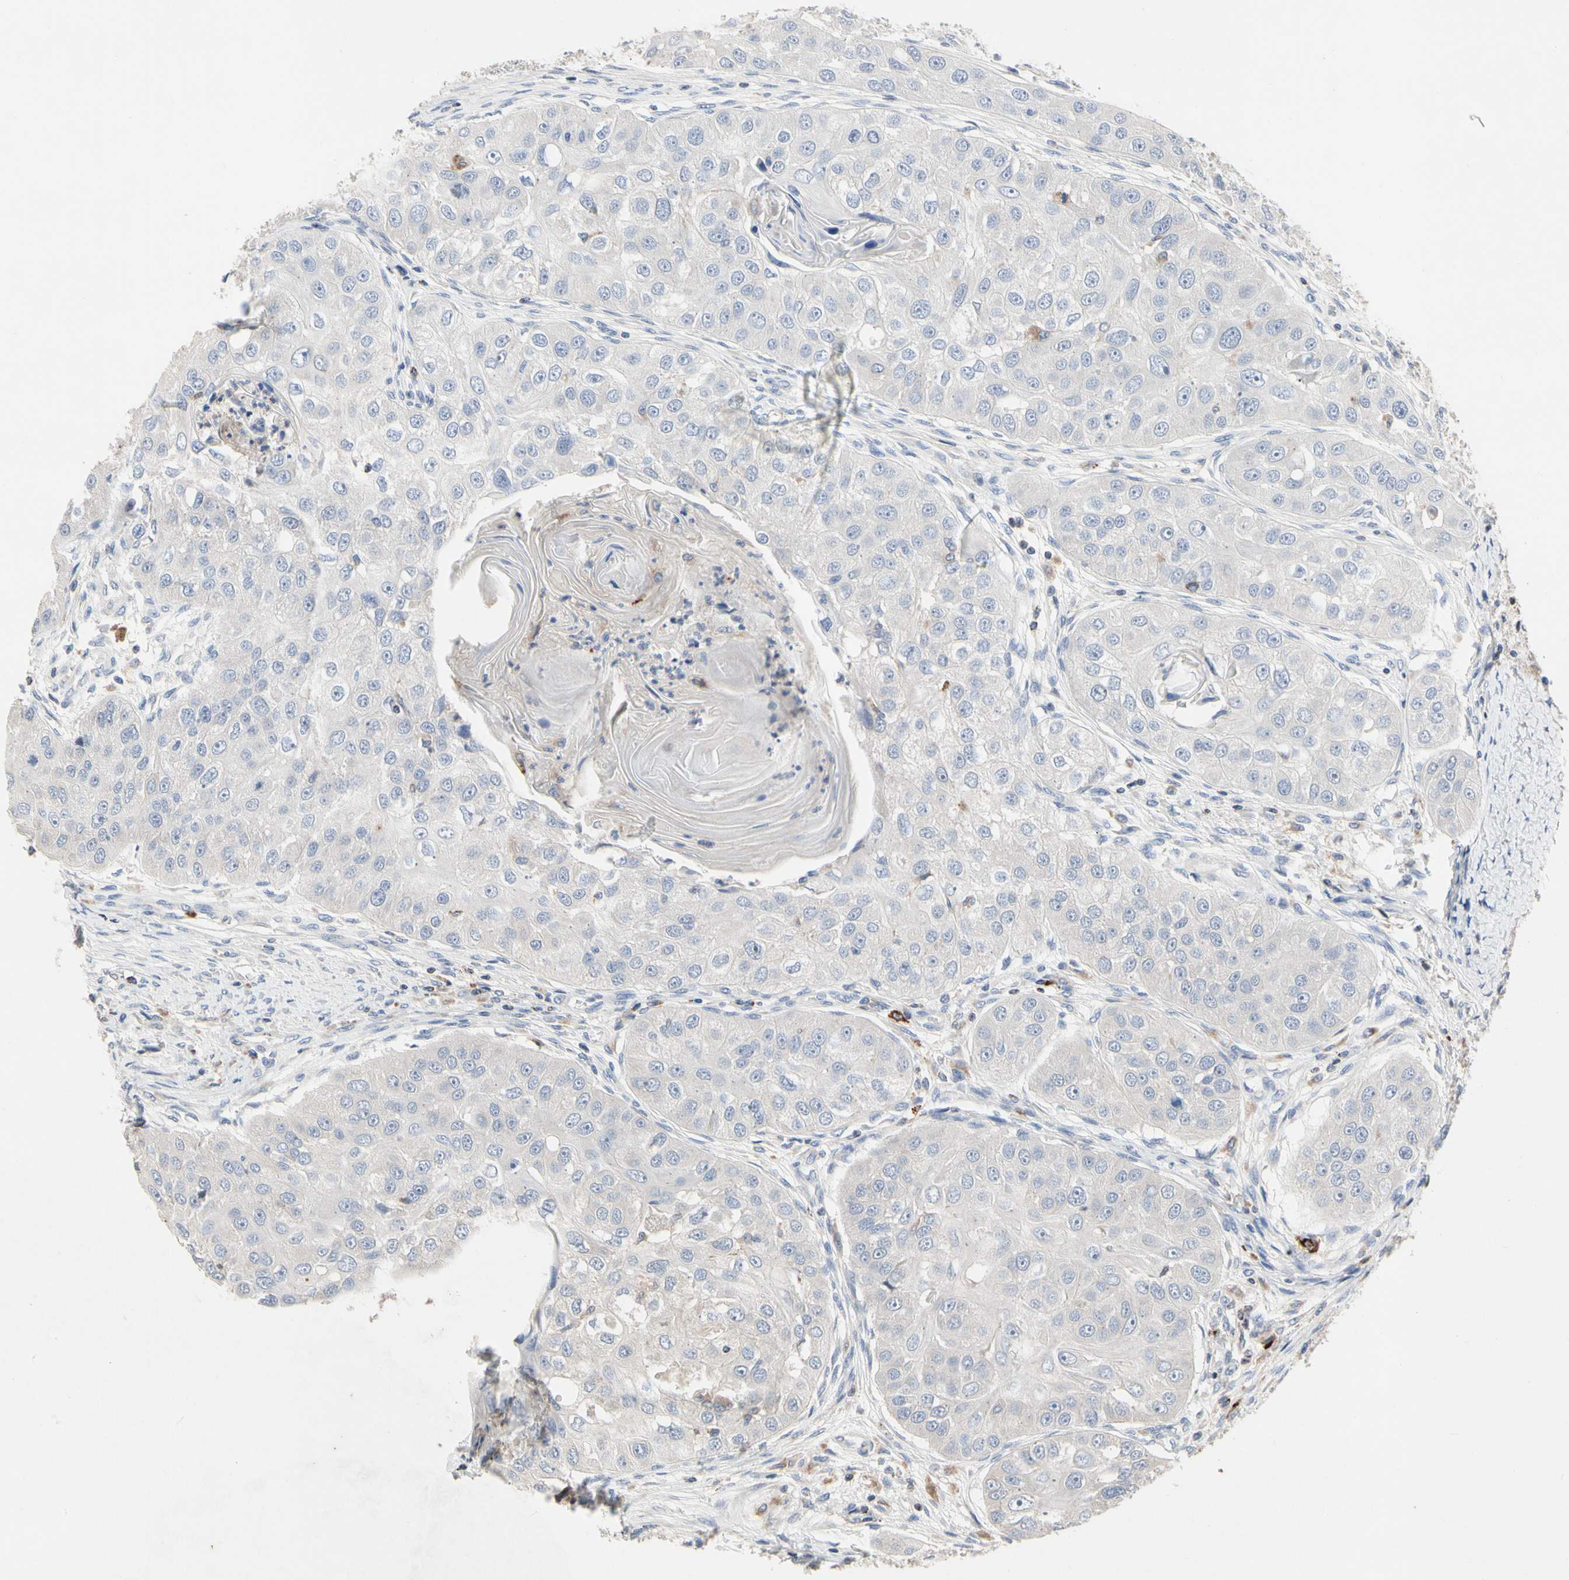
{"staining": {"intensity": "negative", "quantity": "none", "location": "none"}, "tissue": "head and neck cancer", "cell_type": "Tumor cells", "image_type": "cancer", "snomed": [{"axis": "morphology", "description": "Normal tissue, NOS"}, {"axis": "morphology", "description": "Squamous cell carcinoma, NOS"}, {"axis": "topography", "description": "Skeletal muscle"}, {"axis": "topography", "description": "Head-Neck"}], "caption": "The immunohistochemistry (IHC) micrograph has no significant expression in tumor cells of squamous cell carcinoma (head and neck) tissue.", "gene": "ADA2", "patient": {"sex": "male", "age": 51}}